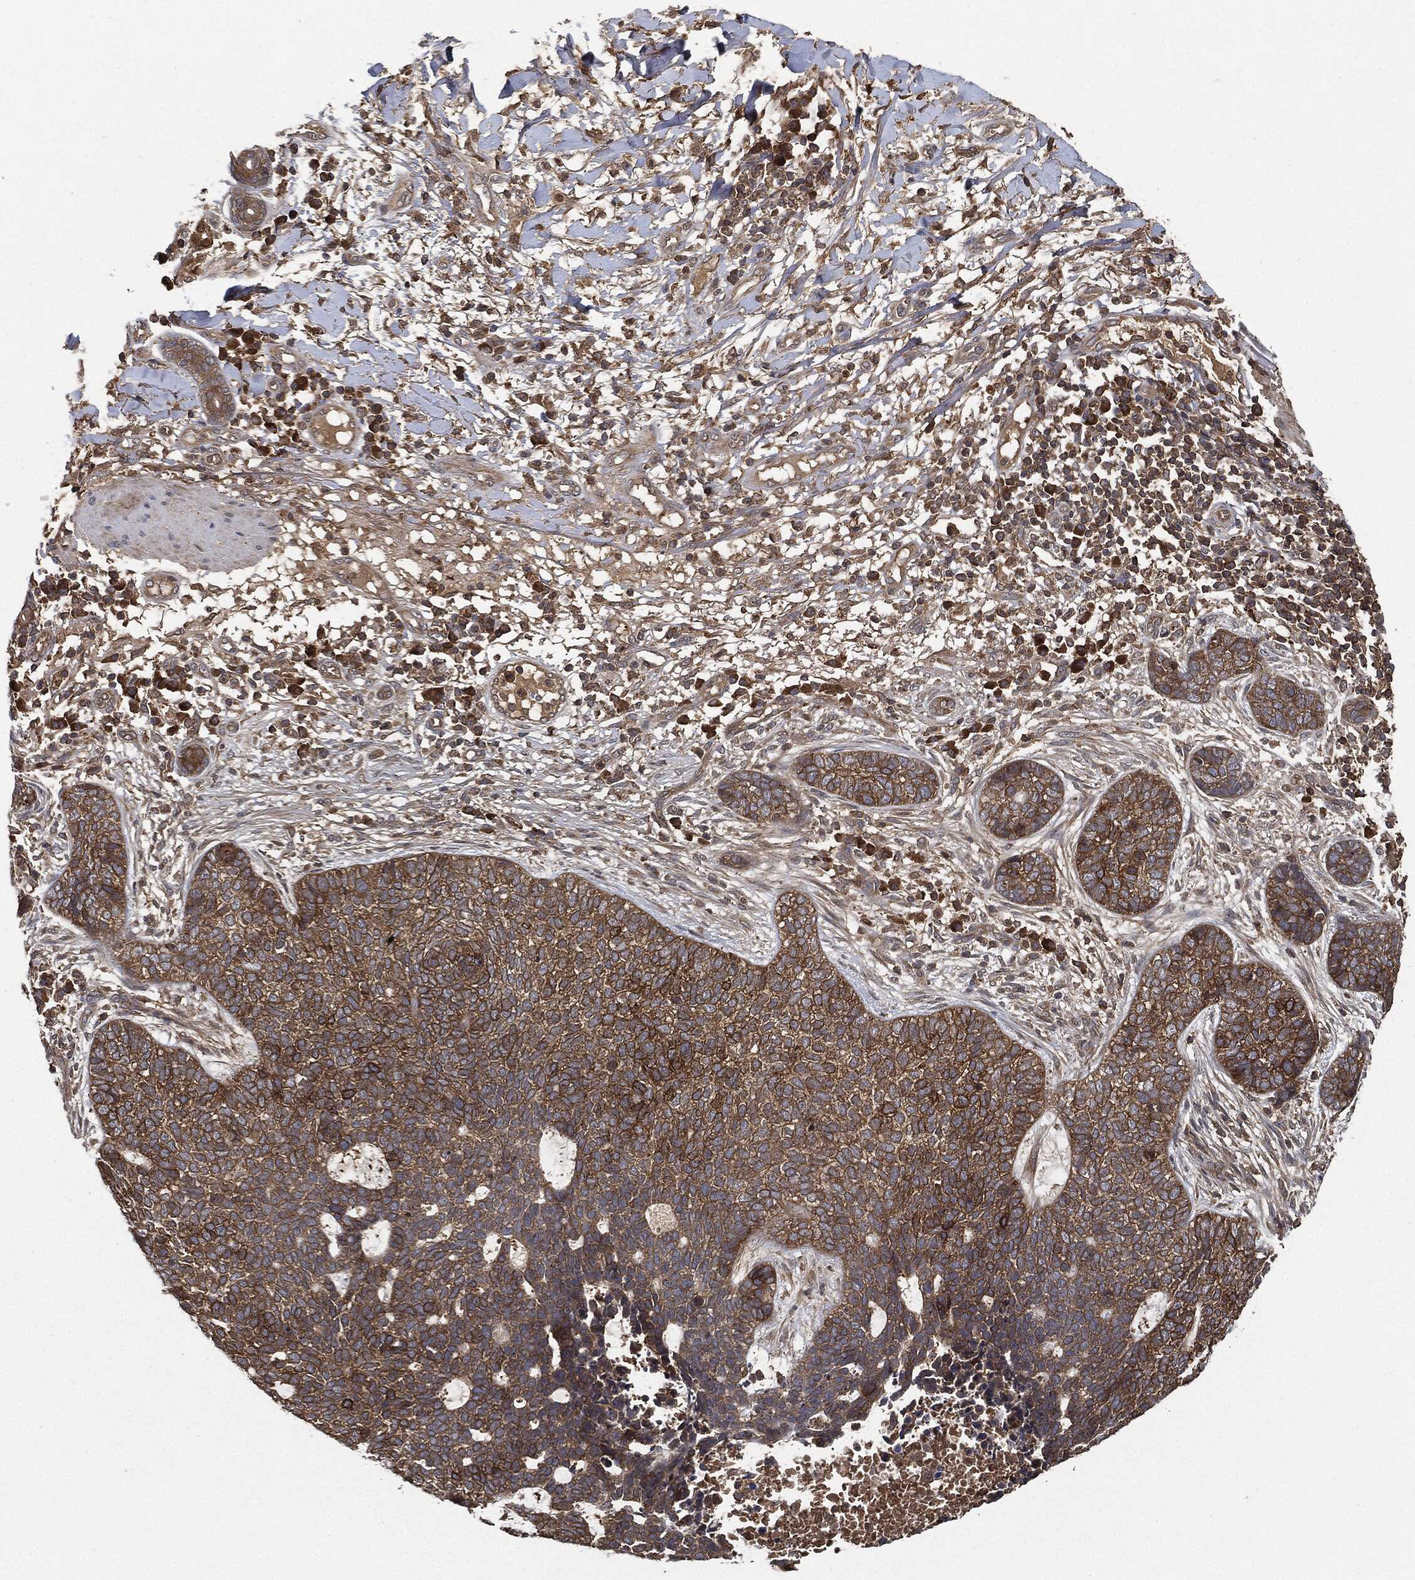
{"staining": {"intensity": "moderate", "quantity": ">75%", "location": "cytoplasmic/membranous"}, "tissue": "skin cancer", "cell_type": "Tumor cells", "image_type": "cancer", "snomed": [{"axis": "morphology", "description": "Squamous cell carcinoma, NOS"}, {"axis": "topography", "description": "Skin"}], "caption": "IHC (DAB) staining of human skin cancer demonstrates moderate cytoplasmic/membranous protein positivity in about >75% of tumor cells. Nuclei are stained in blue.", "gene": "BRAF", "patient": {"sex": "male", "age": 88}}